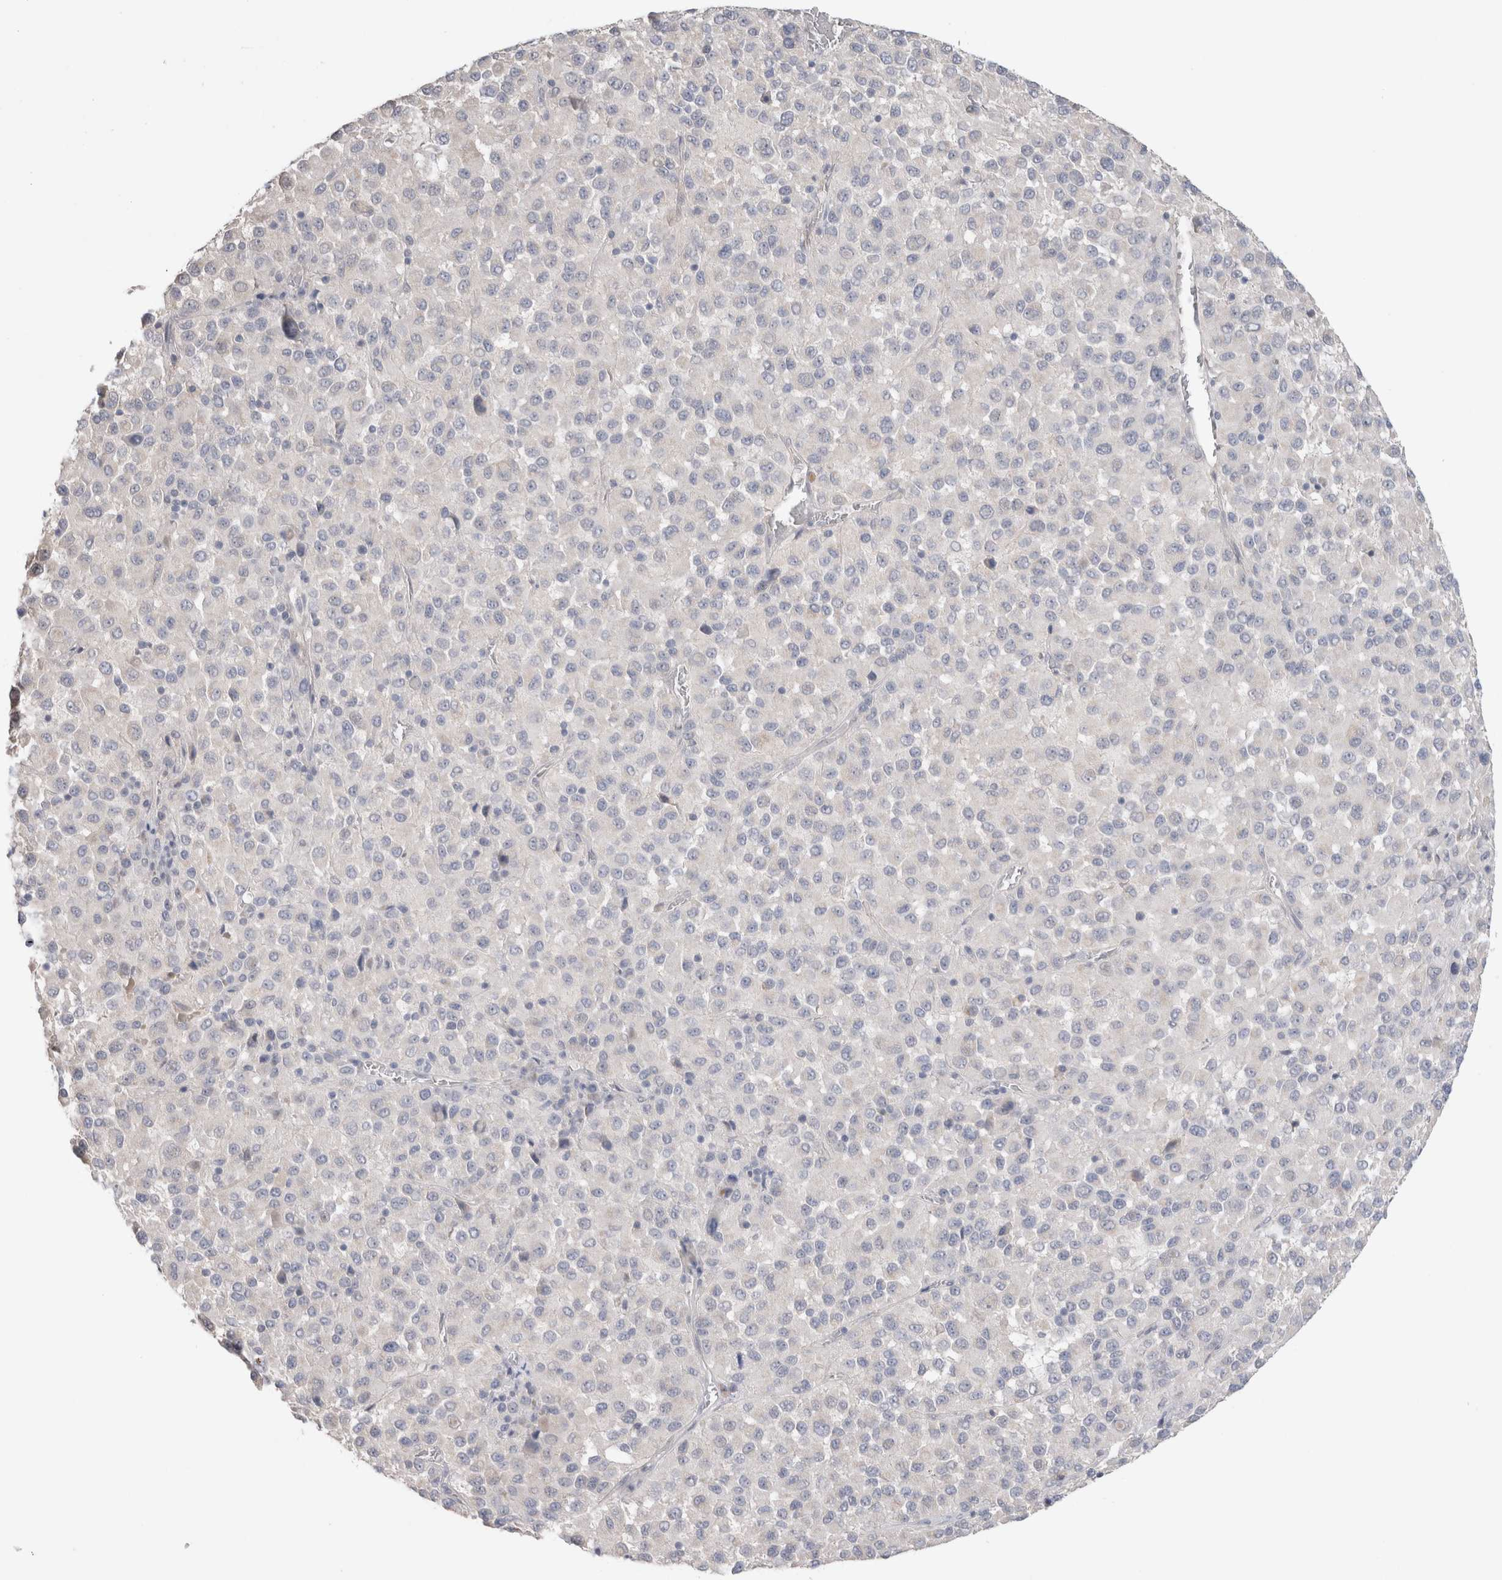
{"staining": {"intensity": "negative", "quantity": "none", "location": "none"}, "tissue": "melanoma", "cell_type": "Tumor cells", "image_type": "cancer", "snomed": [{"axis": "morphology", "description": "Malignant melanoma, Metastatic site"}, {"axis": "topography", "description": "Lung"}], "caption": "Melanoma stained for a protein using immunohistochemistry (IHC) displays no expression tumor cells.", "gene": "DMD", "patient": {"sex": "male", "age": 64}}